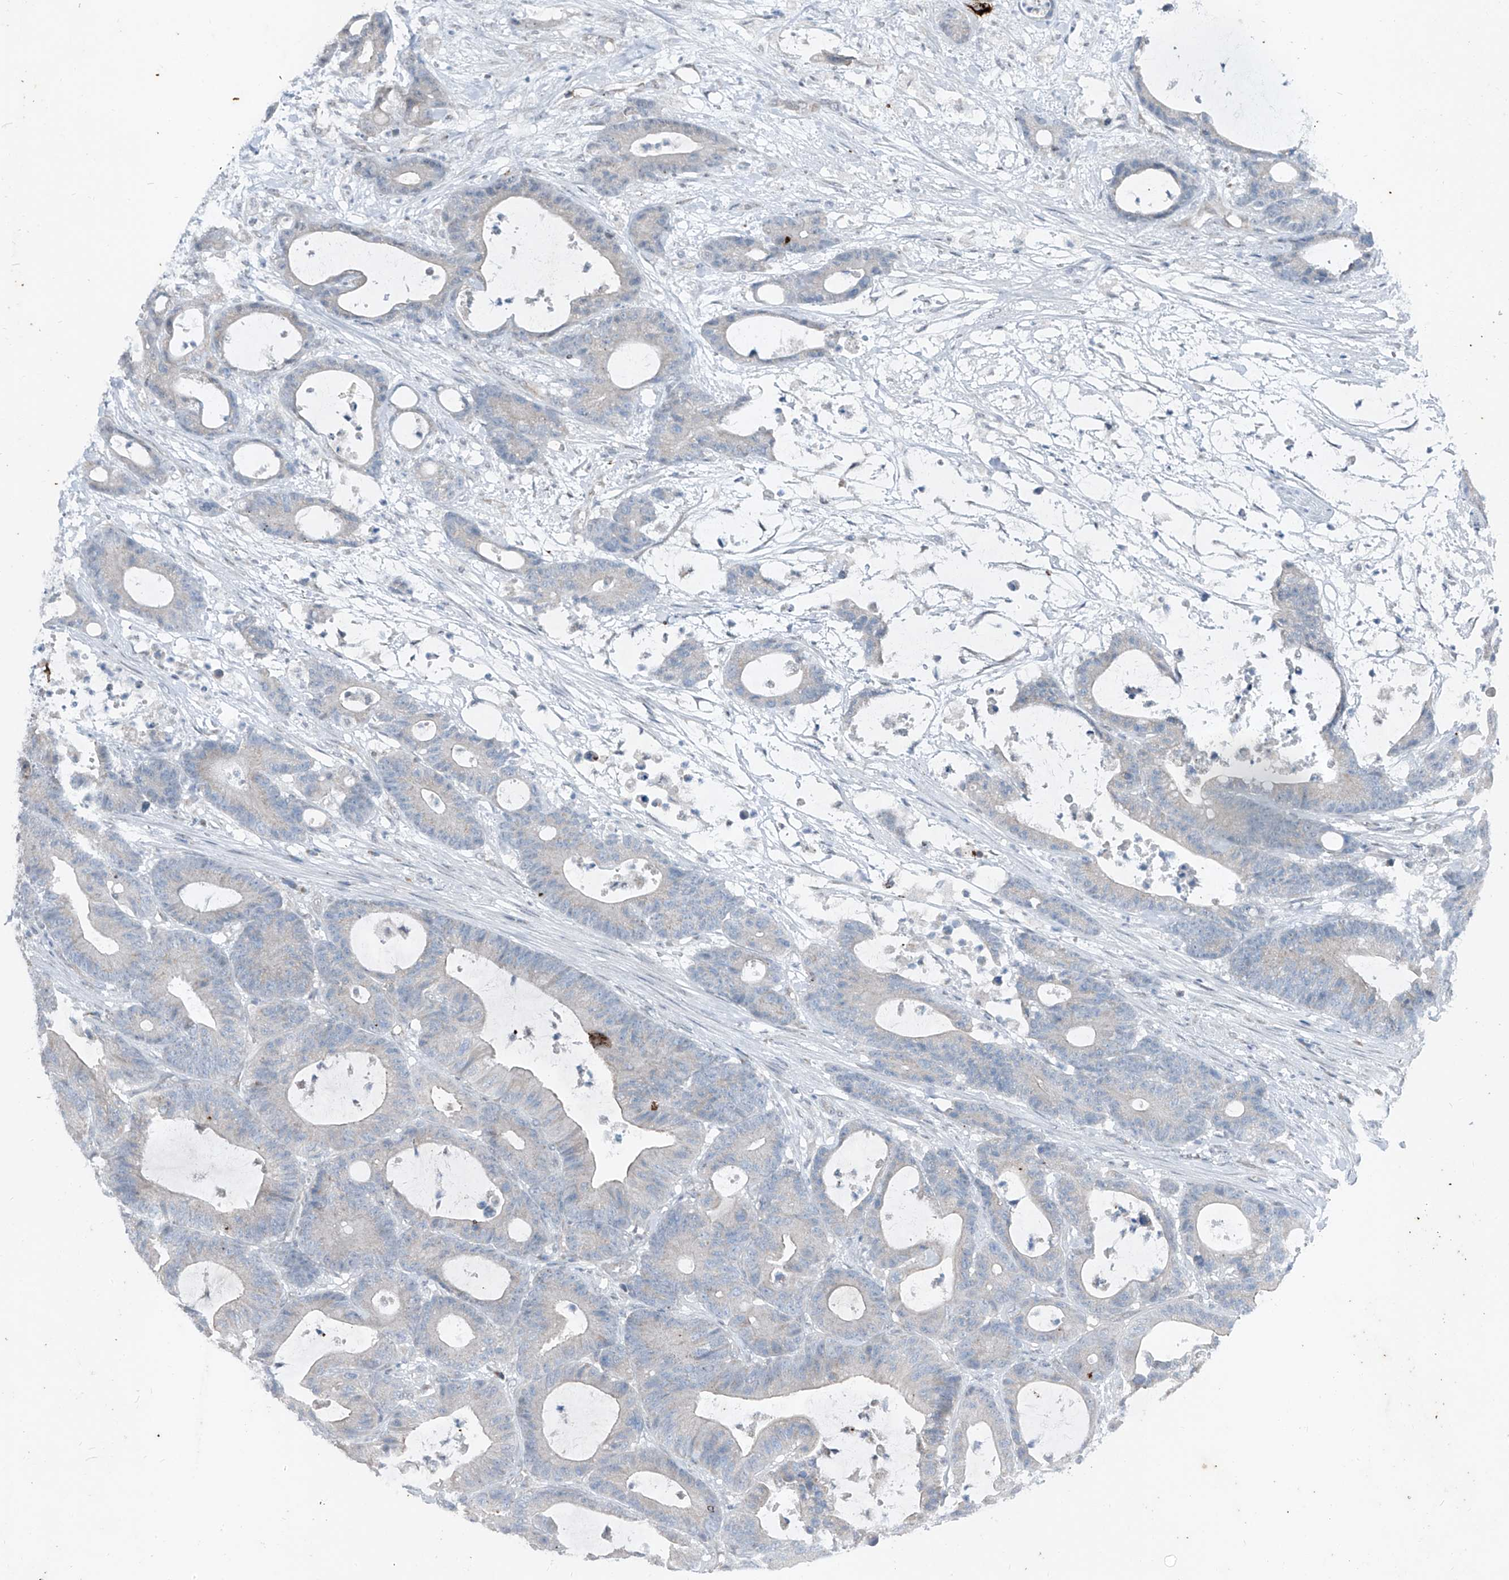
{"staining": {"intensity": "negative", "quantity": "none", "location": "none"}, "tissue": "colorectal cancer", "cell_type": "Tumor cells", "image_type": "cancer", "snomed": [{"axis": "morphology", "description": "Adenocarcinoma, NOS"}, {"axis": "topography", "description": "Colon"}], "caption": "This micrograph is of colorectal cancer stained with immunohistochemistry (IHC) to label a protein in brown with the nuclei are counter-stained blue. There is no expression in tumor cells.", "gene": "DYRK1B", "patient": {"sex": "female", "age": 84}}